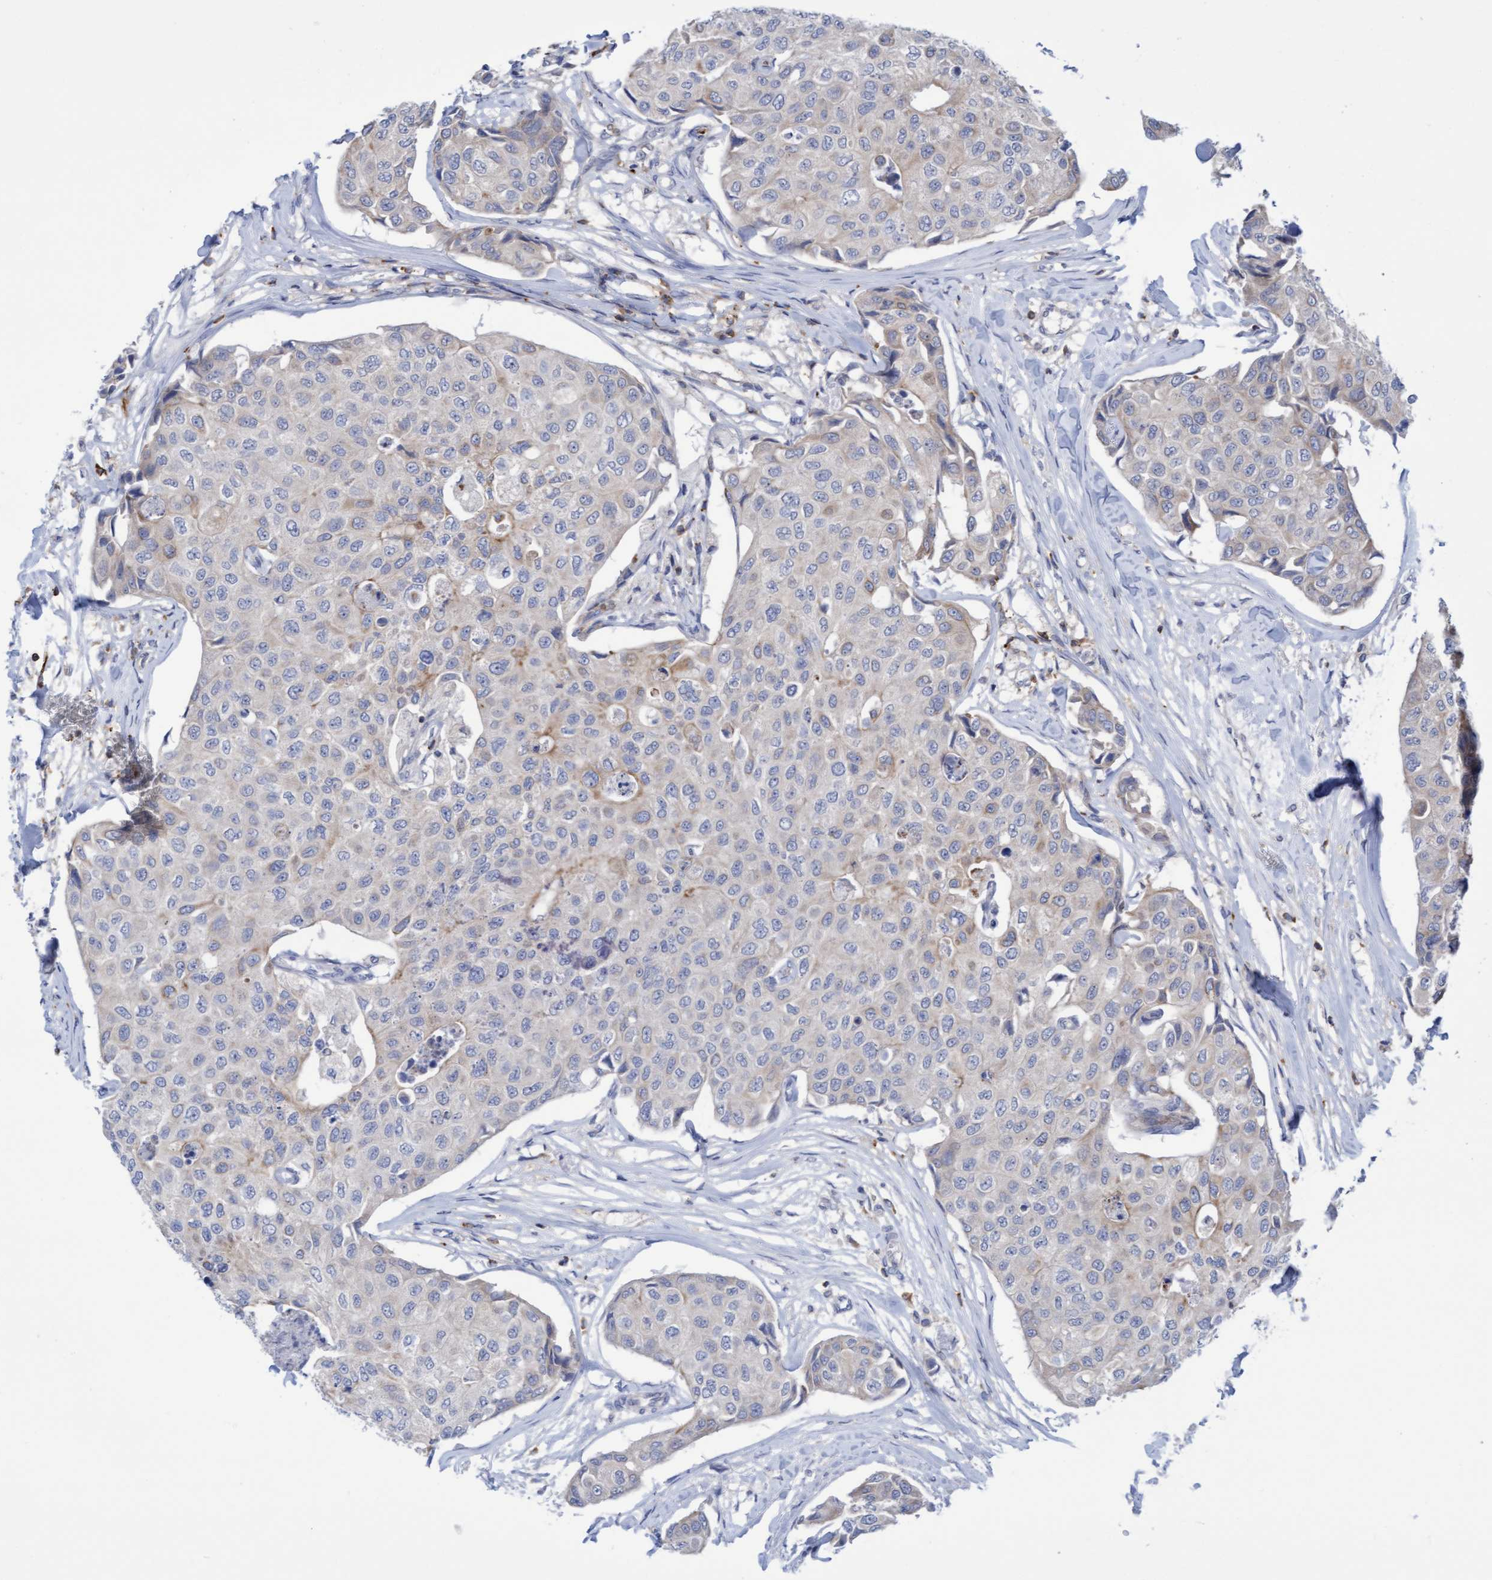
{"staining": {"intensity": "weak", "quantity": "<25%", "location": "cytoplasmic/membranous"}, "tissue": "breast cancer", "cell_type": "Tumor cells", "image_type": "cancer", "snomed": [{"axis": "morphology", "description": "Duct carcinoma"}, {"axis": "topography", "description": "Breast"}], "caption": "Infiltrating ductal carcinoma (breast) was stained to show a protein in brown. There is no significant expression in tumor cells.", "gene": "FNBP1", "patient": {"sex": "female", "age": 80}}